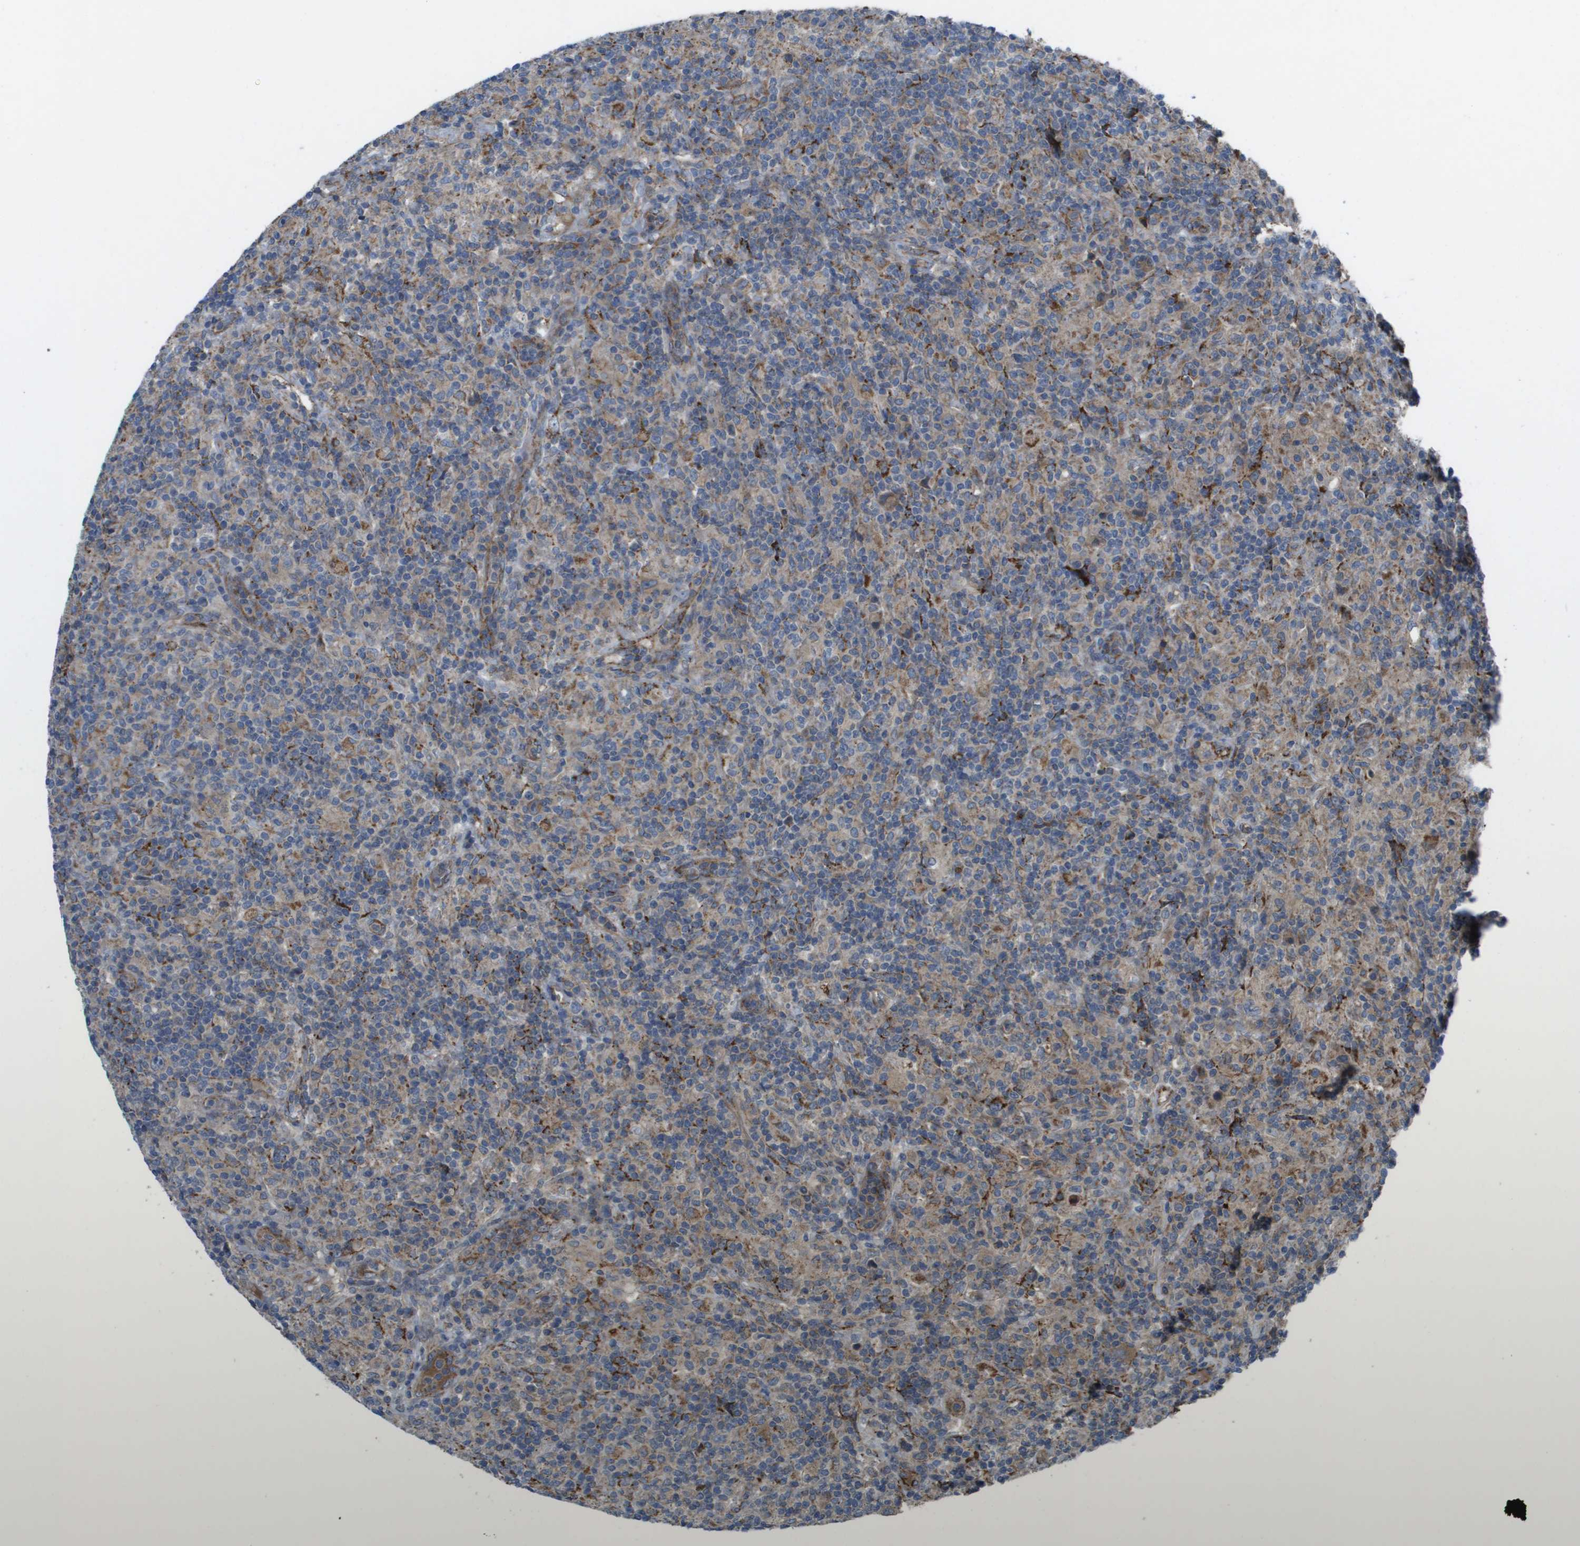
{"staining": {"intensity": "weak", "quantity": "<25%", "location": "cytoplasmic/membranous"}, "tissue": "lymphoma", "cell_type": "Tumor cells", "image_type": "cancer", "snomed": [{"axis": "morphology", "description": "Hodgkin's disease, NOS"}, {"axis": "topography", "description": "Lymph node"}], "caption": "High magnification brightfield microscopy of Hodgkin's disease stained with DAB (3,3'-diaminobenzidine) (brown) and counterstained with hematoxylin (blue): tumor cells show no significant staining.", "gene": "SLC6A9", "patient": {"sex": "male", "age": 70}}